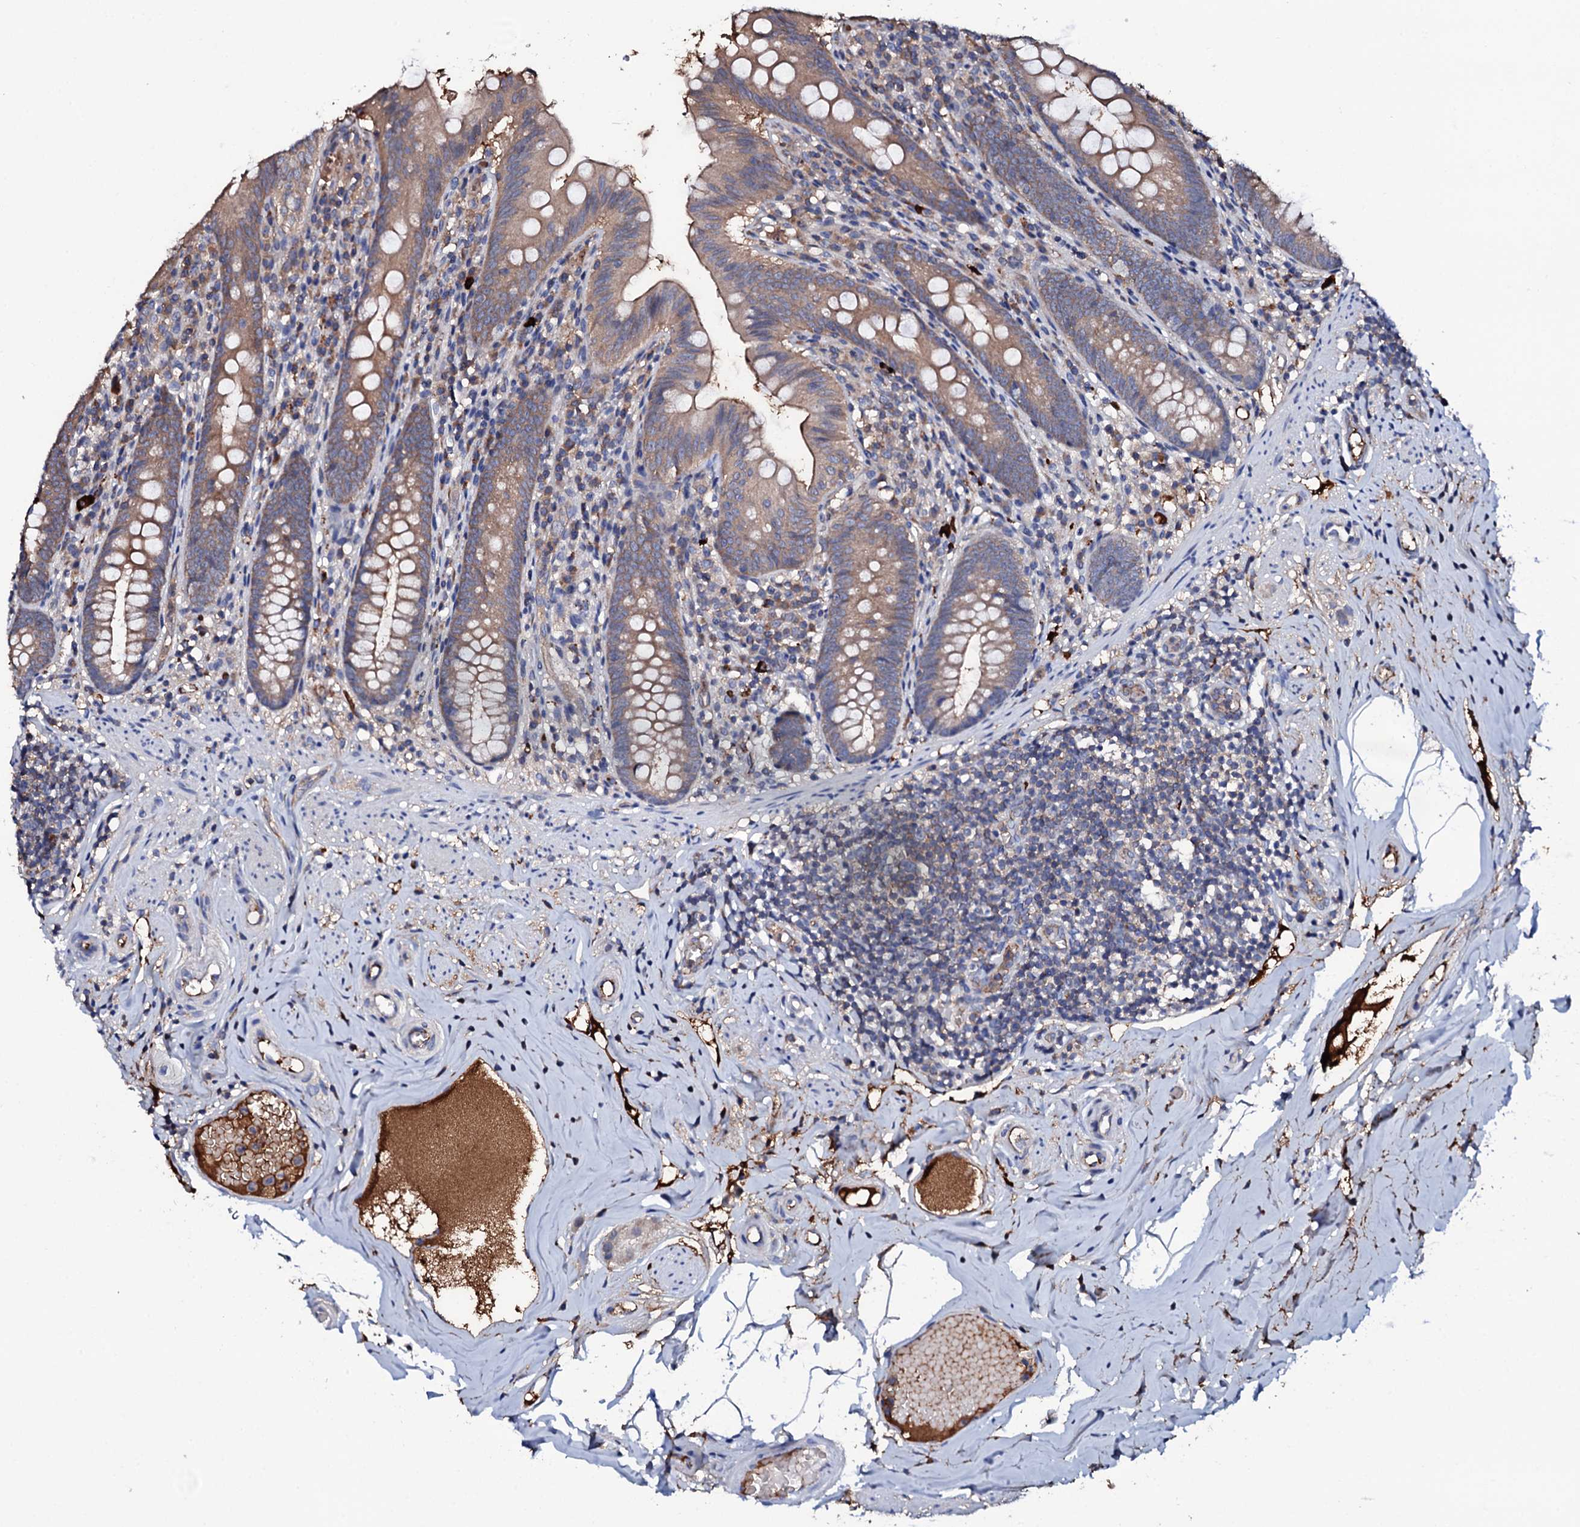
{"staining": {"intensity": "moderate", "quantity": ">75%", "location": "cytoplasmic/membranous"}, "tissue": "appendix", "cell_type": "Glandular cells", "image_type": "normal", "snomed": [{"axis": "morphology", "description": "Normal tissue, NOS"}, {"axis": "topography", "description": "Appendix"}], "caption": "IHC (DAB (3,3'-diaminobenzidine)) staining of normal appendix displays moderate cytoplasmic/membranous protein staining in approximately >75% of glandular cells.", "gene": "TCAF2C", "patient": {"sex": "male", "age": 55}}